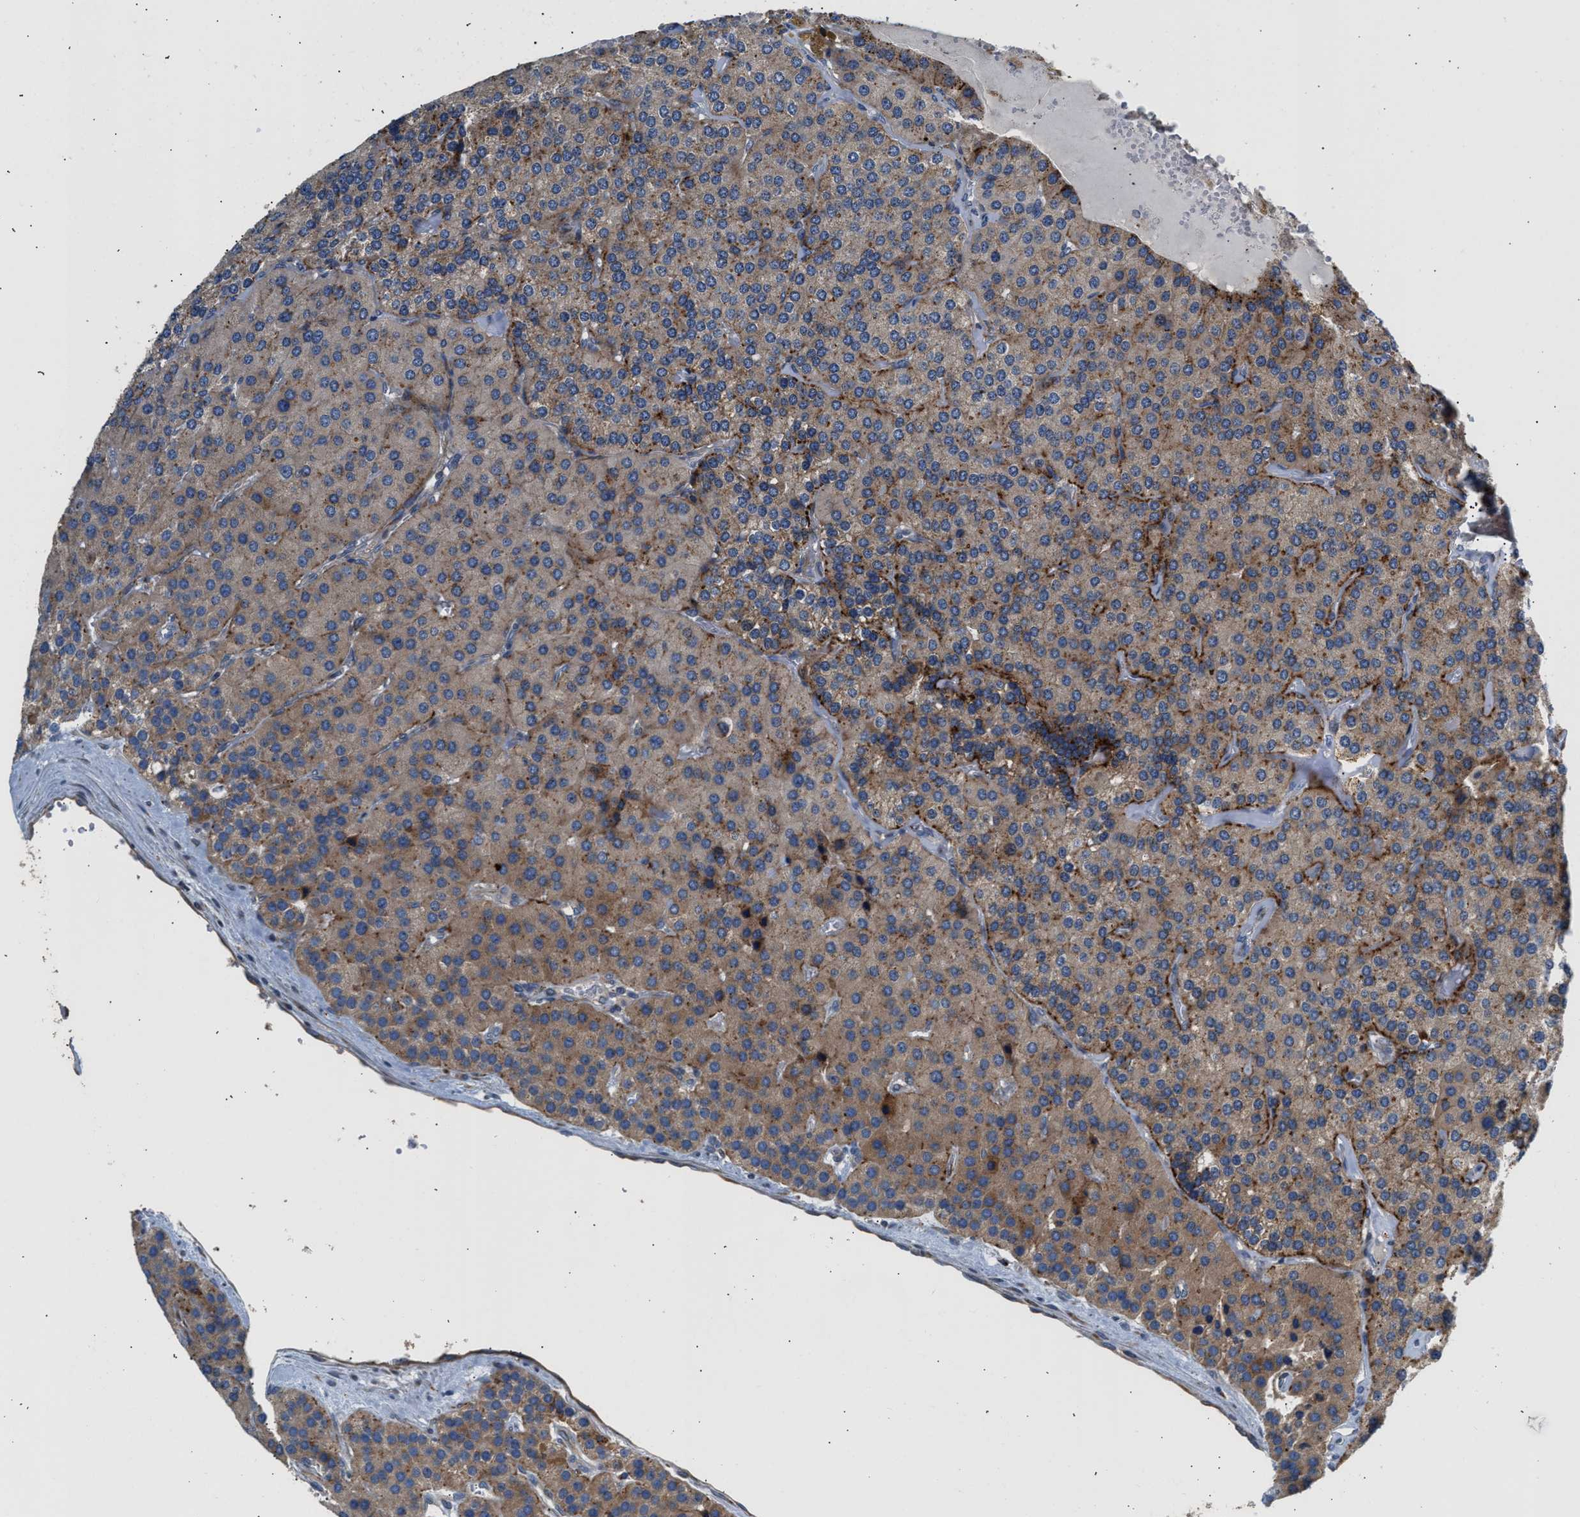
{"staining": {"intensity": "weak", "quantity": "25%-75%", "location": "cytoplasmic/membranous"}, "tissue": "parathyroid gland", "cell_type": "Glandular cells", "image_type": "normal", "snomed": [{"axis": "morphology", "description": "Normal tissue, NOS"}, {"axis": "morphology", "description": "Adenoma, NOS"}, {"axis": "topography", "description": "Parathyroid gland"}], "caption": "Immunohistochemistry staining of benign parathyroid gland, which shows low levels of weak cytoplasmic/membranous staining in approximately 25%-75% of glandular cells indicating weak cytoplasmic/membranous protein staining. The staining was performed using DAB (brown) for protein detection and nuclei were counterstained in hematoxylin (blue).", "gene": "AMZ1", "patient": {"sex": "female", "age": 86}}